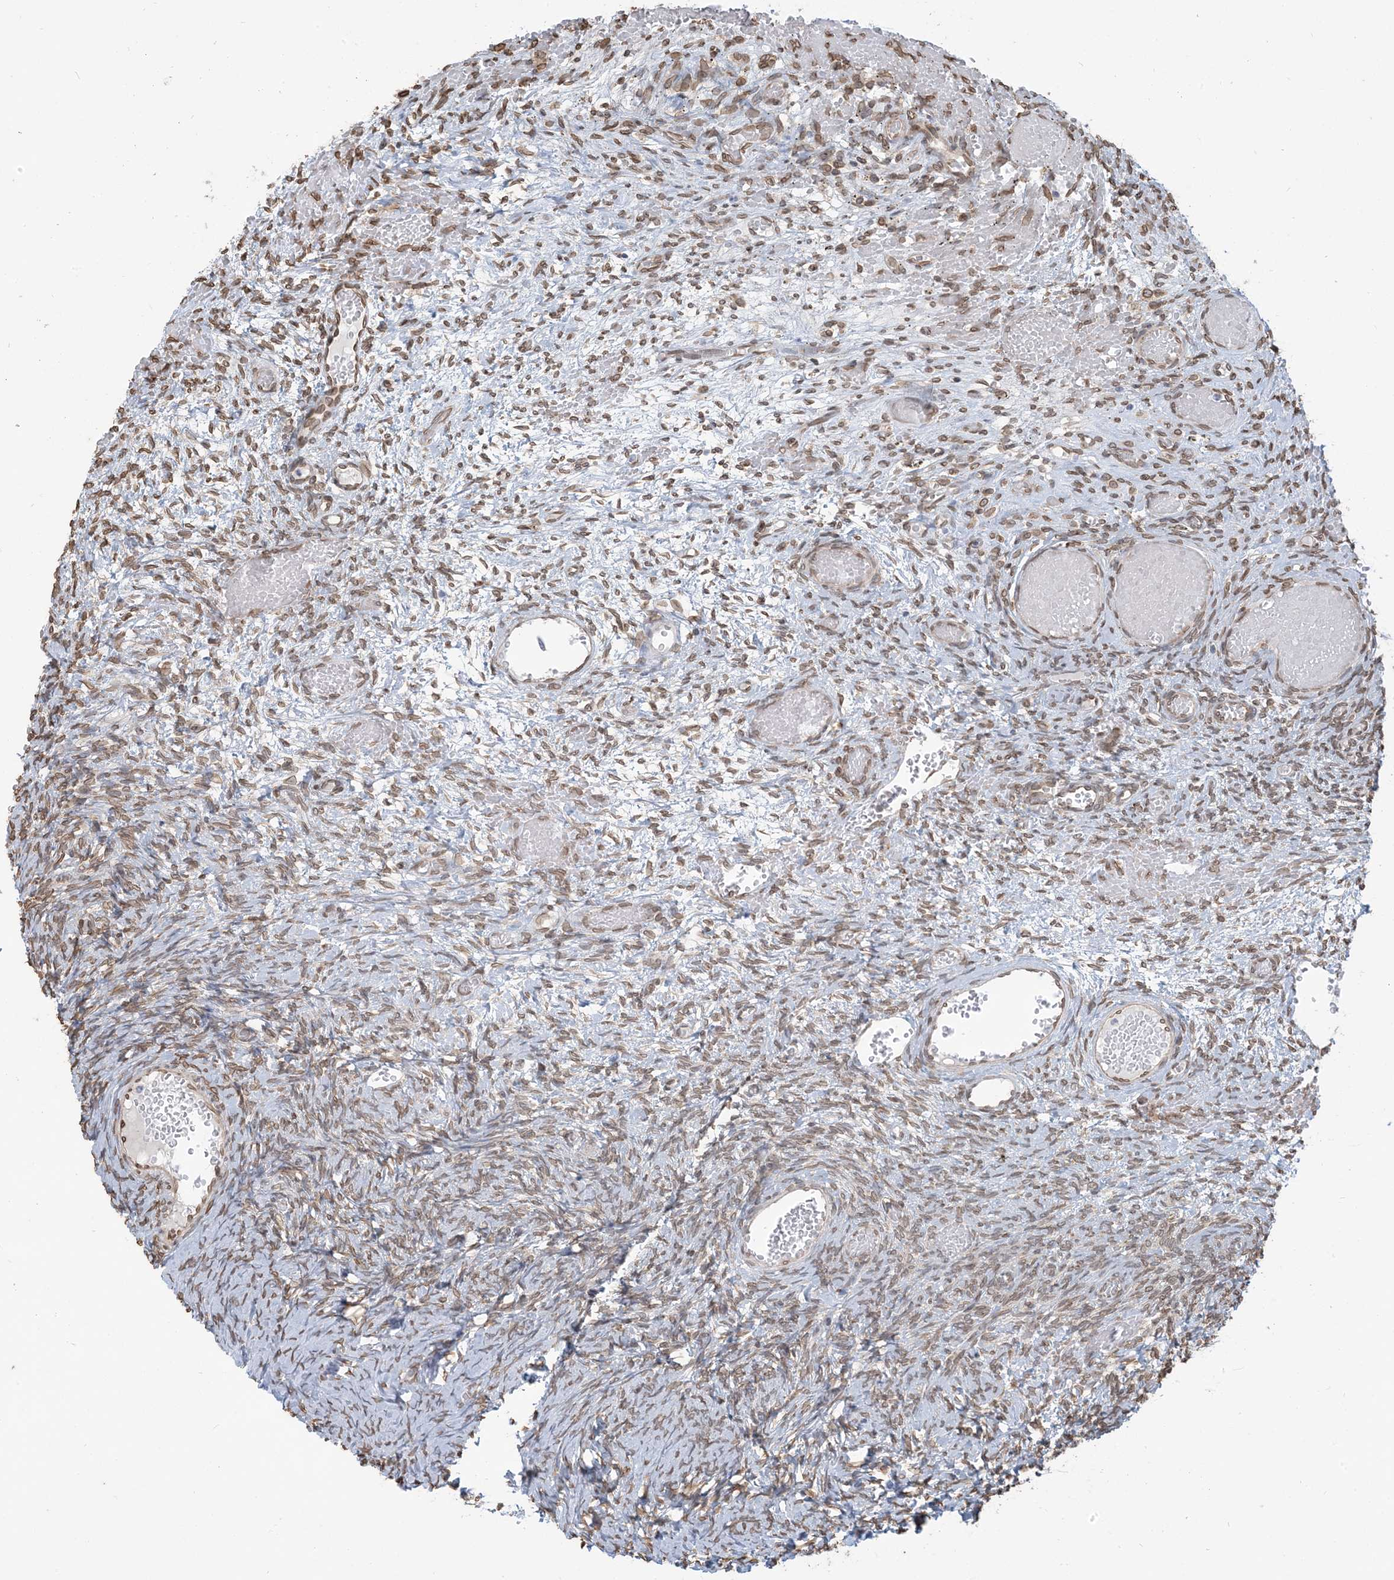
{"staining": {"intensity": "weak", "quantity": "25%-75%", "location": "nuclear"}, "tissue": "ovary", "cell_type": "Ovarian stroma cells", "image_type": "normal", "snomed": [{"axis": "morphology", "description": "Adenocarcinoma, NOS"}, {"axis": "topography", "description": "Endometrium"}], "caption": "This is a micrograph of immunohistochemistry staining of unremarkable ovary, which shows weak expression in the nuclear of ovarian stroma cells.", "gene": "WWP1", "patient": {"sex": "female", "age": 32}}